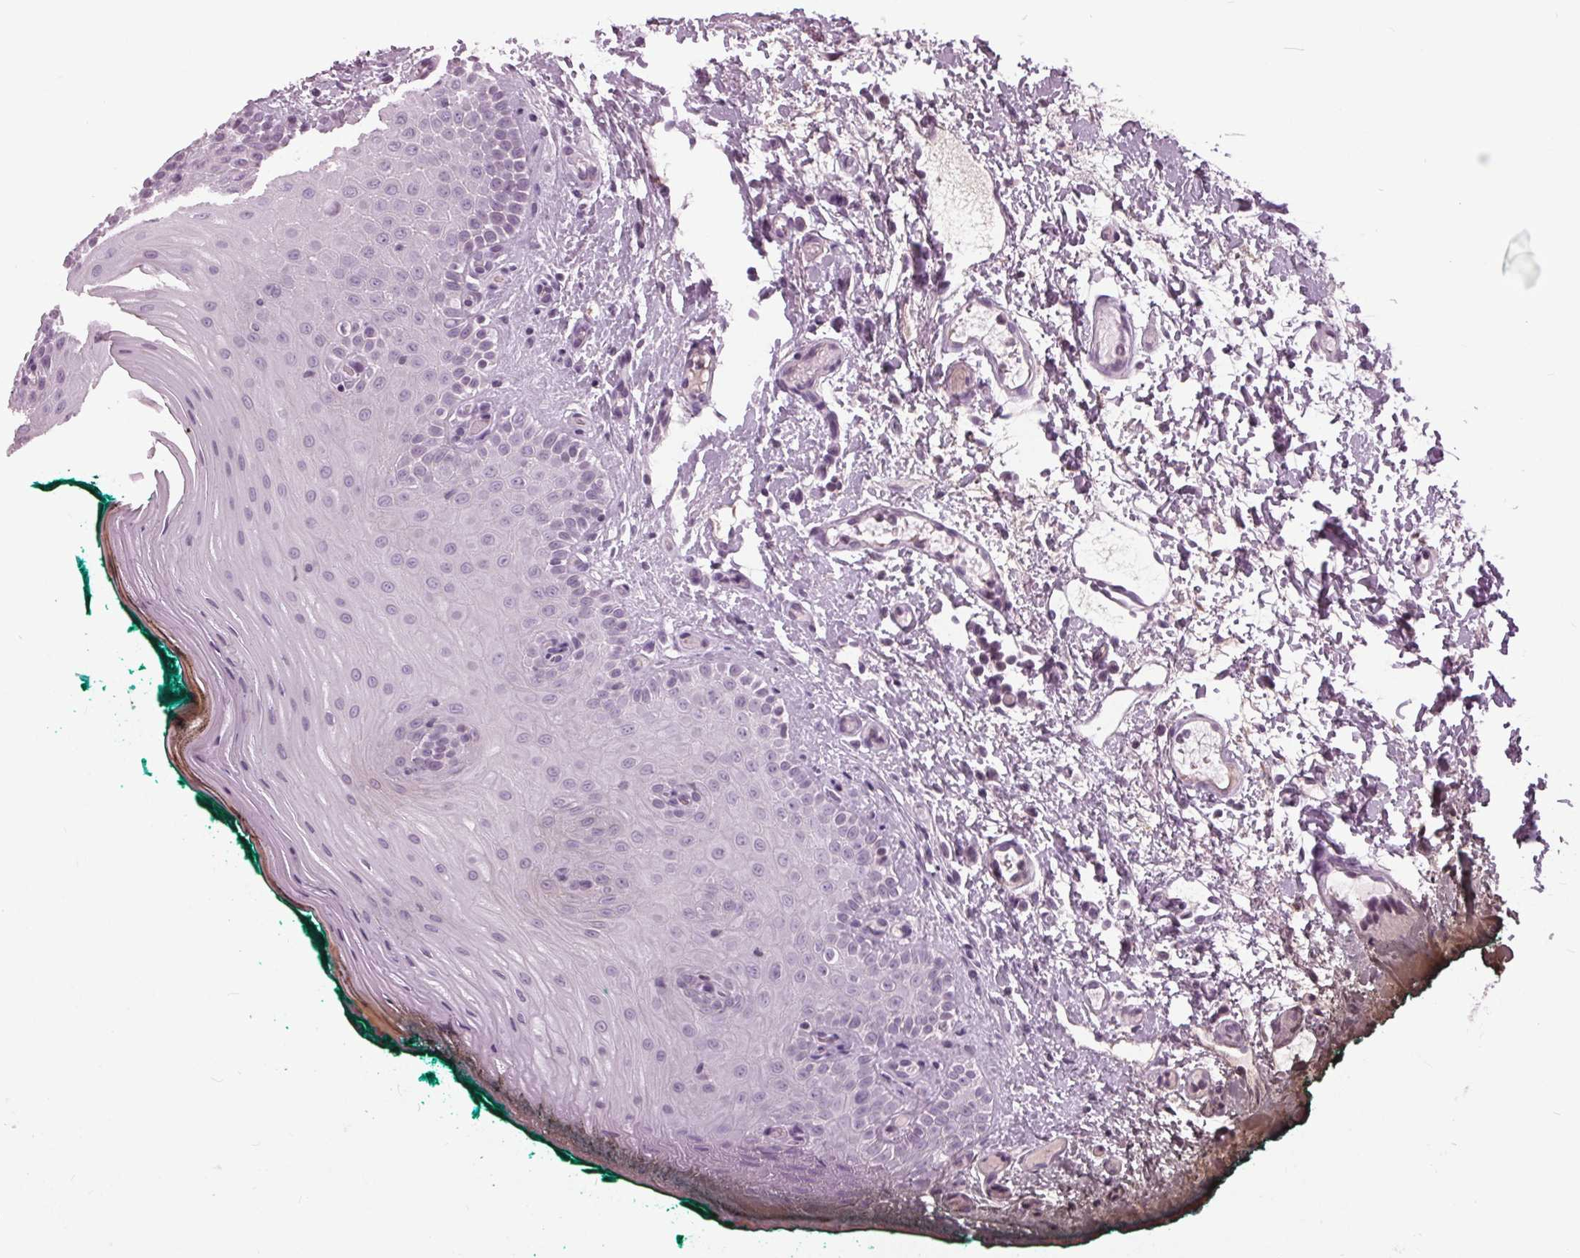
{"staining": {"intensity": "negative", "quantity": "none", "location": "none"}, "tissue": "oral mucosa", "cell_type": "Squamous epithelial cells", "image_type": "normal", "snomed": [{"axis": "morphology", "description": "Normal tissue, NOS"}, {"axis": "topography", "description": "Oral tissue"}], "caption": "Immunohistochemistry (IHC) of unremarkable oral mucosa shows no positivity in squamous epithelial cells.", "gene": "SLC9A4", "patient": {"sex": "female", "age": 83}}